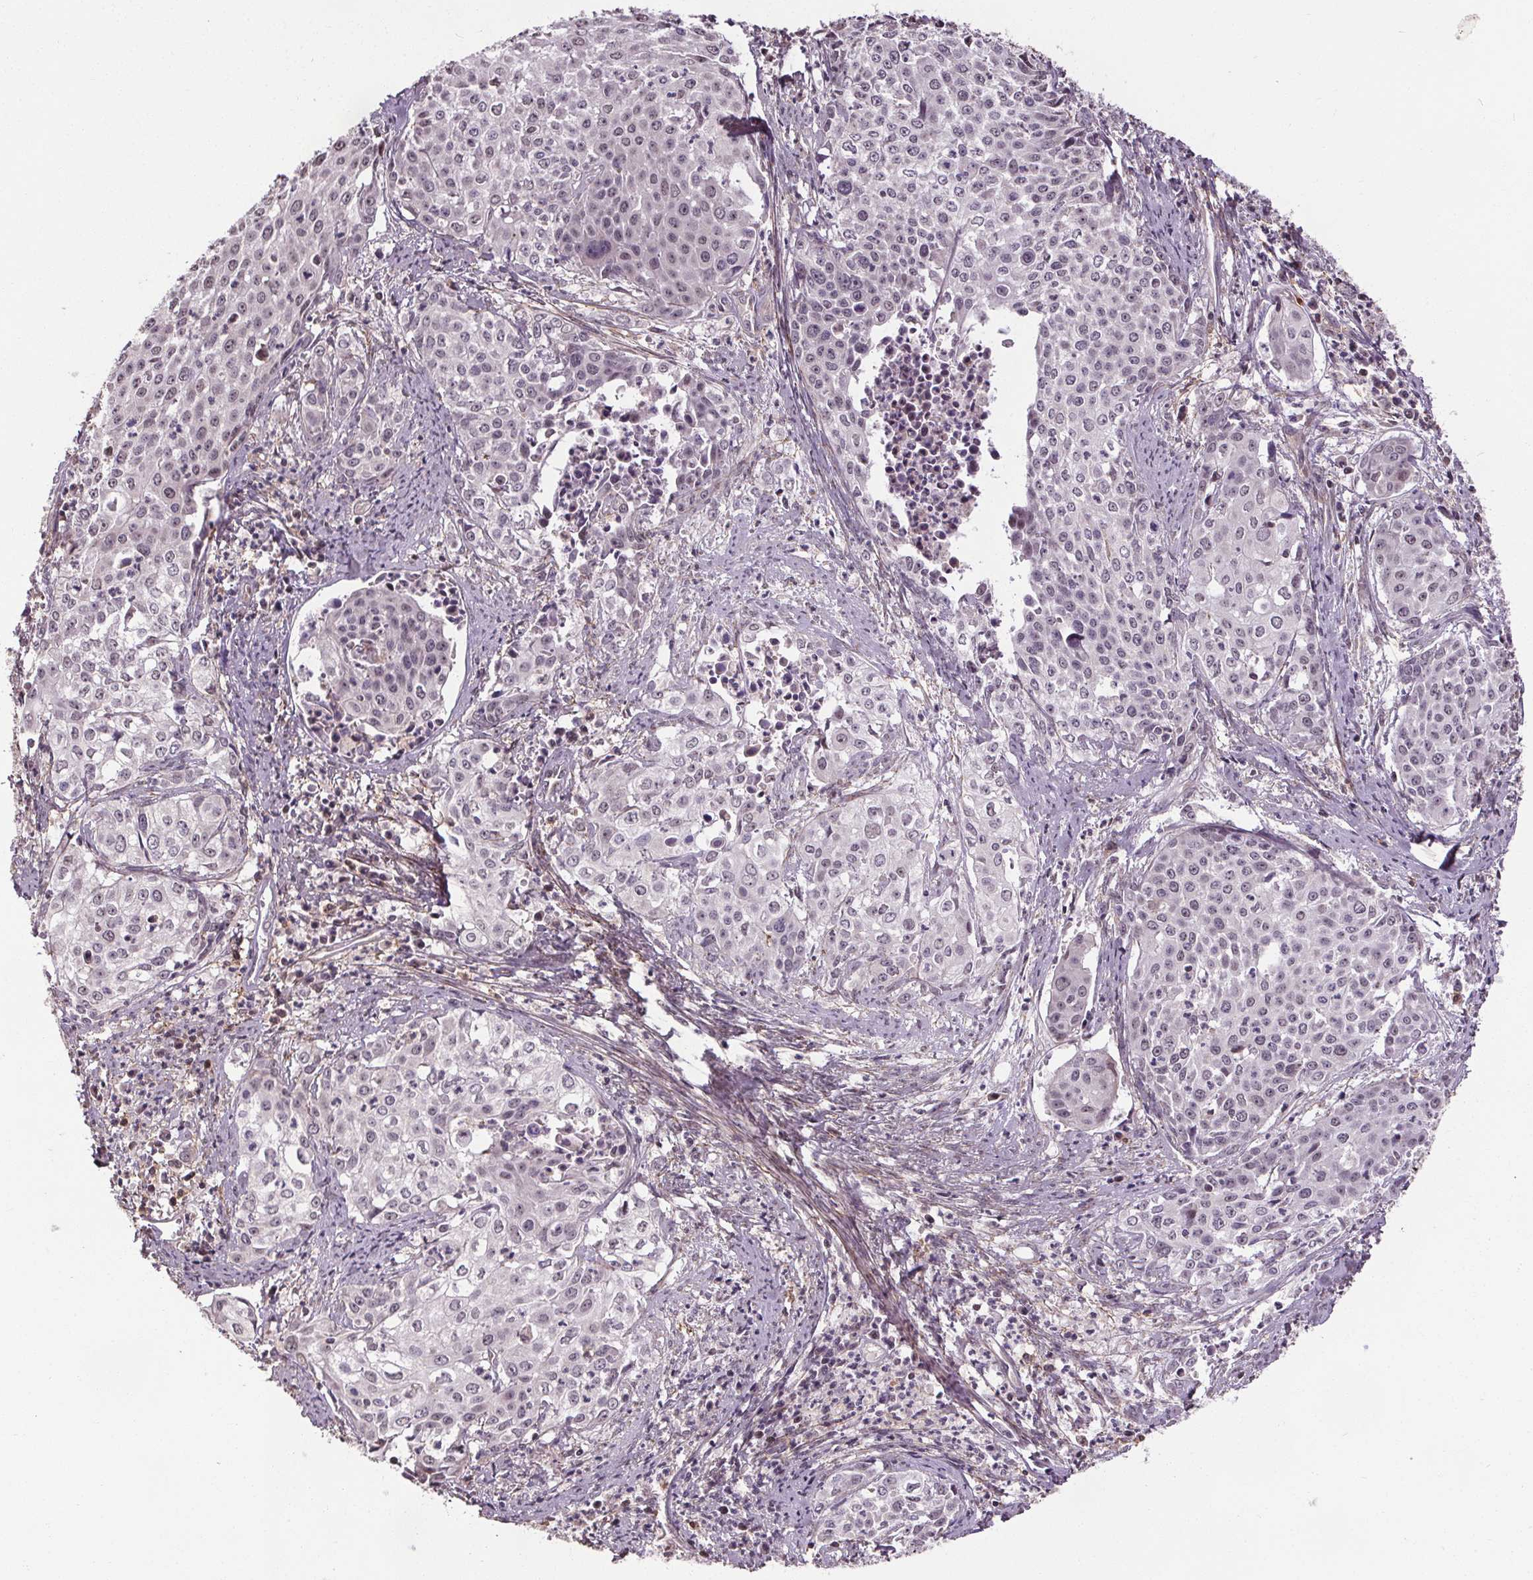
{"staining": {"intensity": "negative", "quantity": "none", "location": "none"}, "tissue": "cervical cancer", "cell_type": "Tumor cells", "image_type": "cancer", "snomed": [{"axis": "morphology", "description": "Squamous cell carcinoma, NOS"}, {"axis": "topography", "description": "Cervix"}], "caption": "Immunohistochemistry (IHC) of human cervical cancer (squamous cell carcinoma) shows no staining in tumor cells. The staining was performed using DAB (3,3'-diaminobenzidine) to visualize the protein expression in brown, while the nuclei were stained in blue with hematoxylin (Magnification: 20x).", "gene": "KIAA0232", "patient": {"sex": "female", "age": 39}}